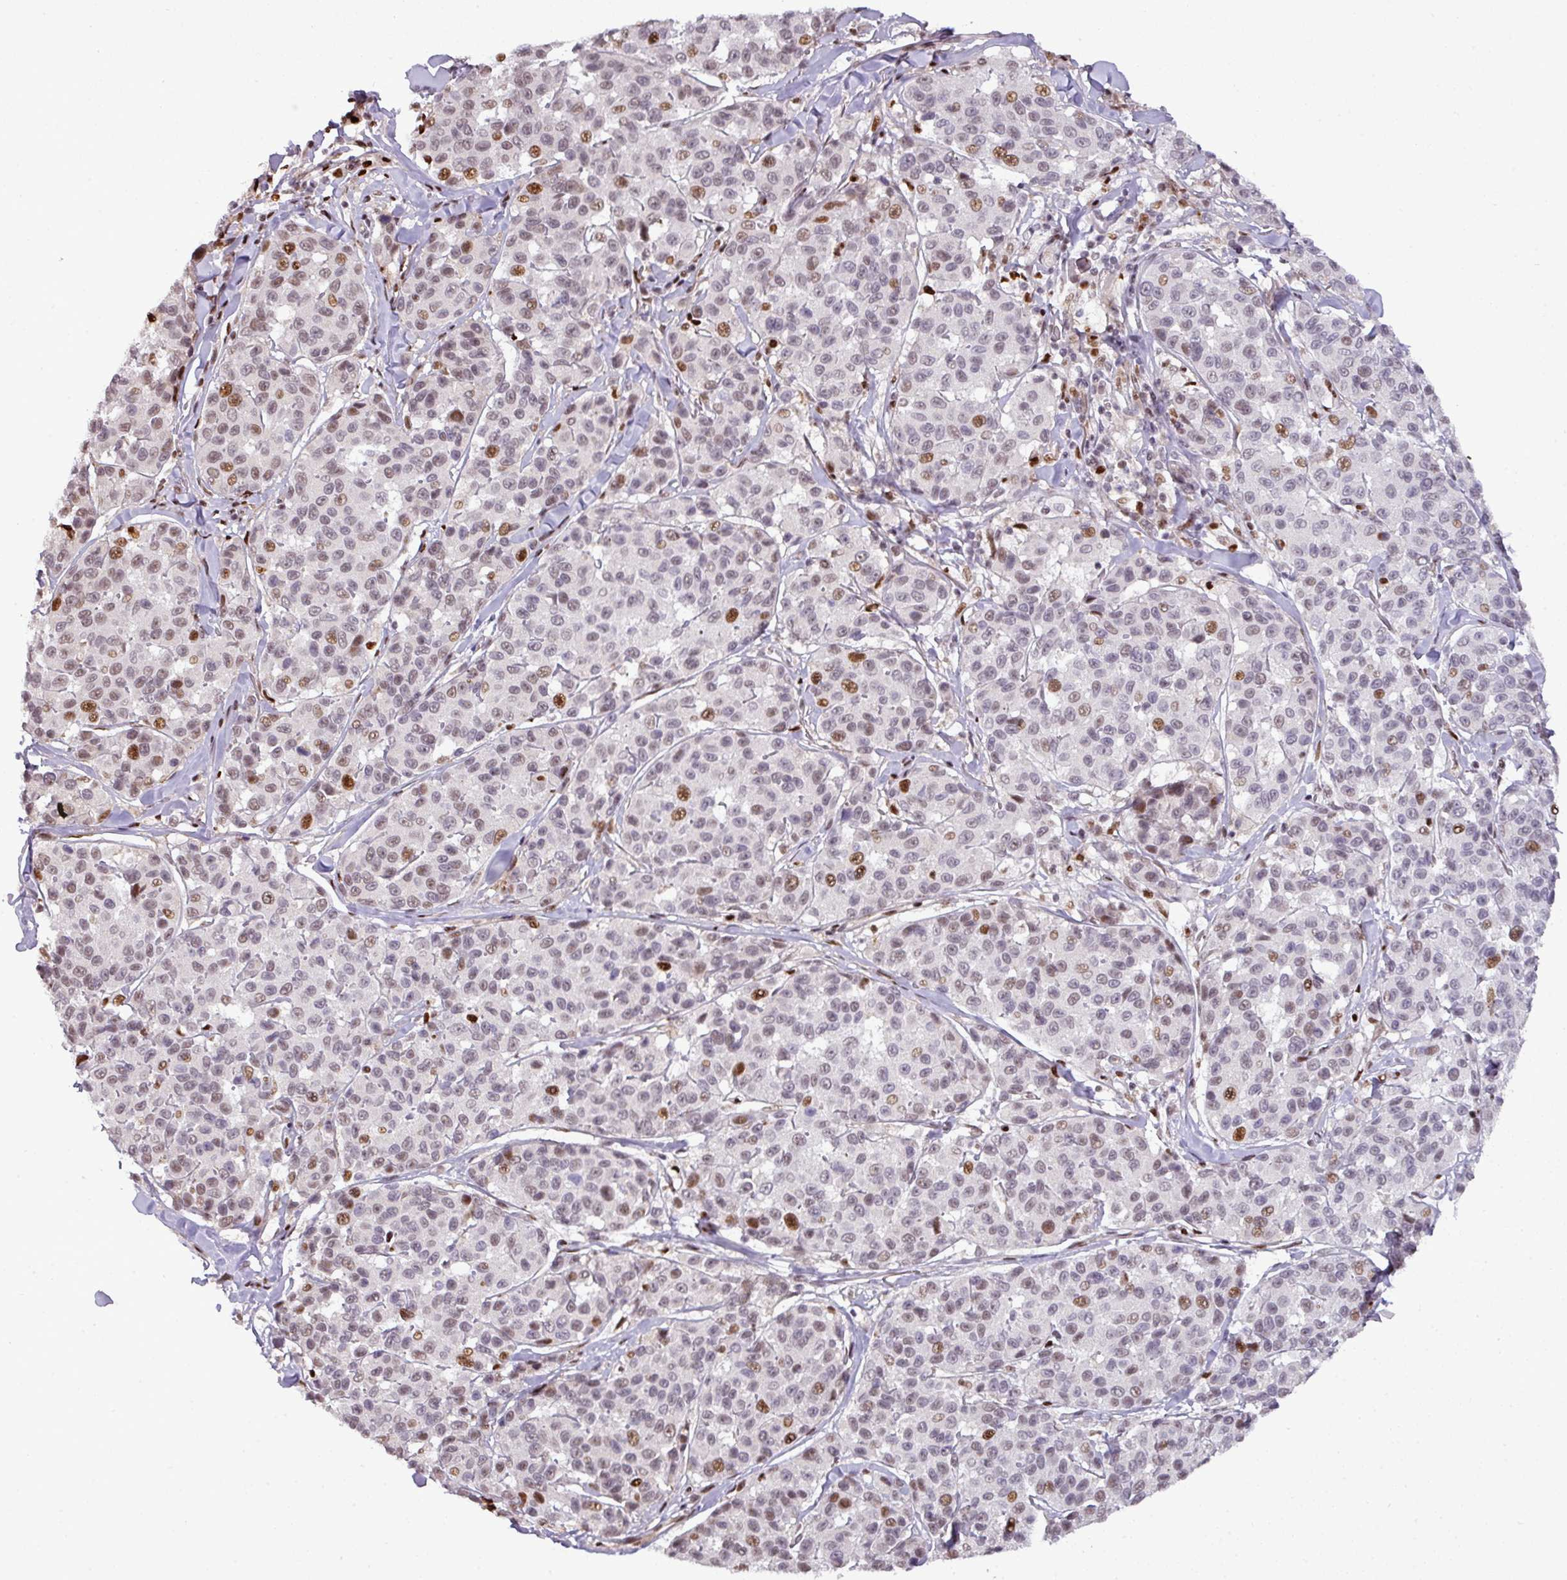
{"staining": {"intensity": "moderate", "quantity": "25%-75%", "location": "nuclear"}, "tissue": "melanoma", "cell_type": "Tumor cells", "image_type": "cancer", "snomed": [{"axis": "morphology", "description": "Malignant melanoma, NOS"}, {"axis": "topography", "description": "Skin"}], "caption": "Moderate nuclear staining is present in about 25%-75% of tumor cells in melanoma.", "gene": "MYSM1", "patient": {"sex": "female", "age": 66}}